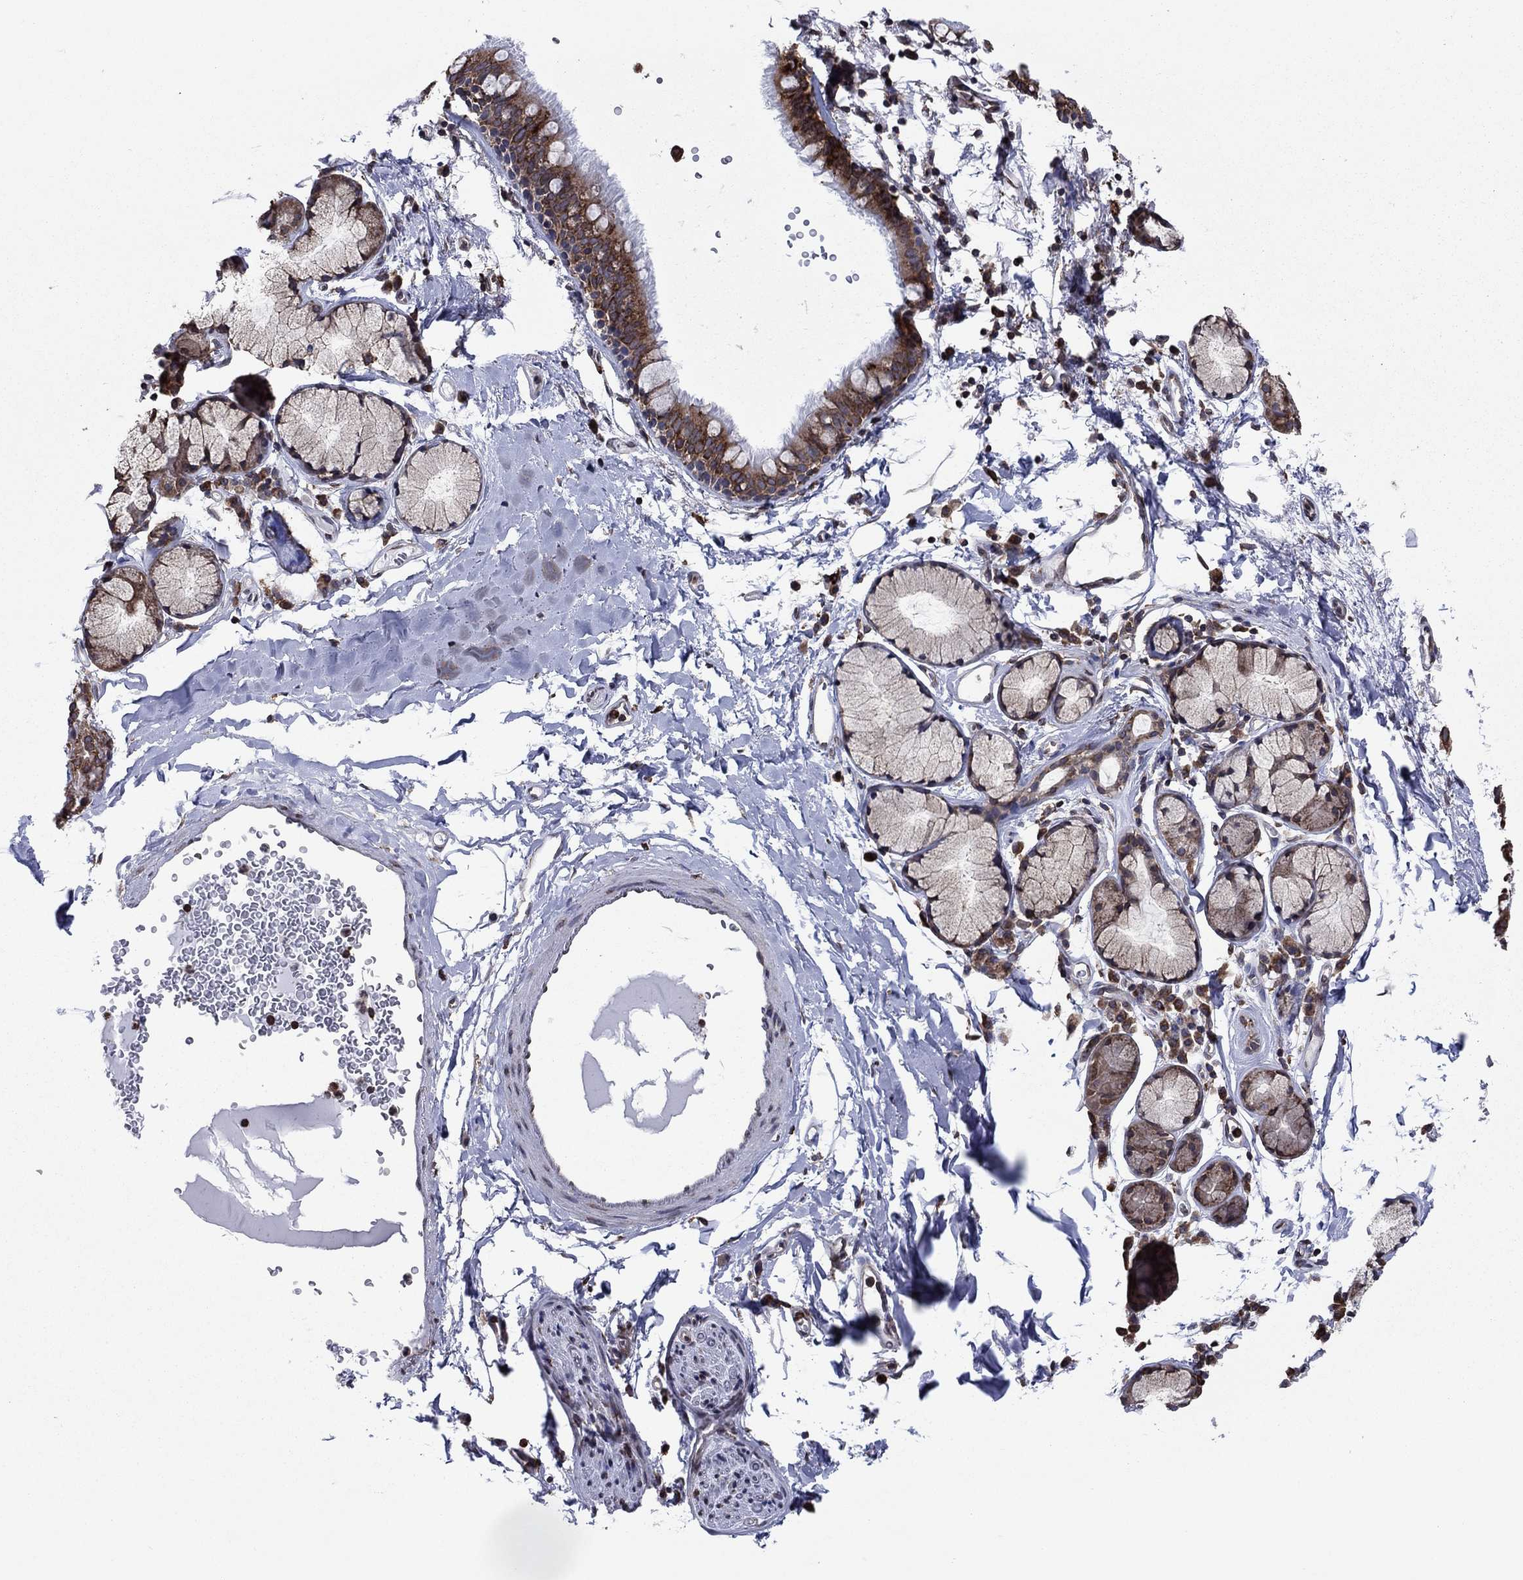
{"staining": {"intensity": "strong", "quantity": ">75%", "location": "cytoplasmic/membranous"}, "tissue": "bronchus", "cell_type": "Respiratory epithelial cells", "image_type": "normal", "snomed": [{"axis": "morphology", "description": "Normal tissue, NOS"}, {"axis": "morphology", "description": "Squamous cell carcinoma, NOS"}, {"axis": "topography", "description": "Cartilage tissue"}, {"axis": "topography", "description": "Bronchus"}], "caption": "Immunohistochemistry (DAB (3,3'-diaminobenzidine)) staining of unremarkable bronchus shows strong cytoplasmic/membranous protein staining in approximately >75% of respiratory epithelial cells. (IHC, brightfield microscopy, high magnification).", "gene": "YBX1", "patient": {"sex": "male", "age": 72}}